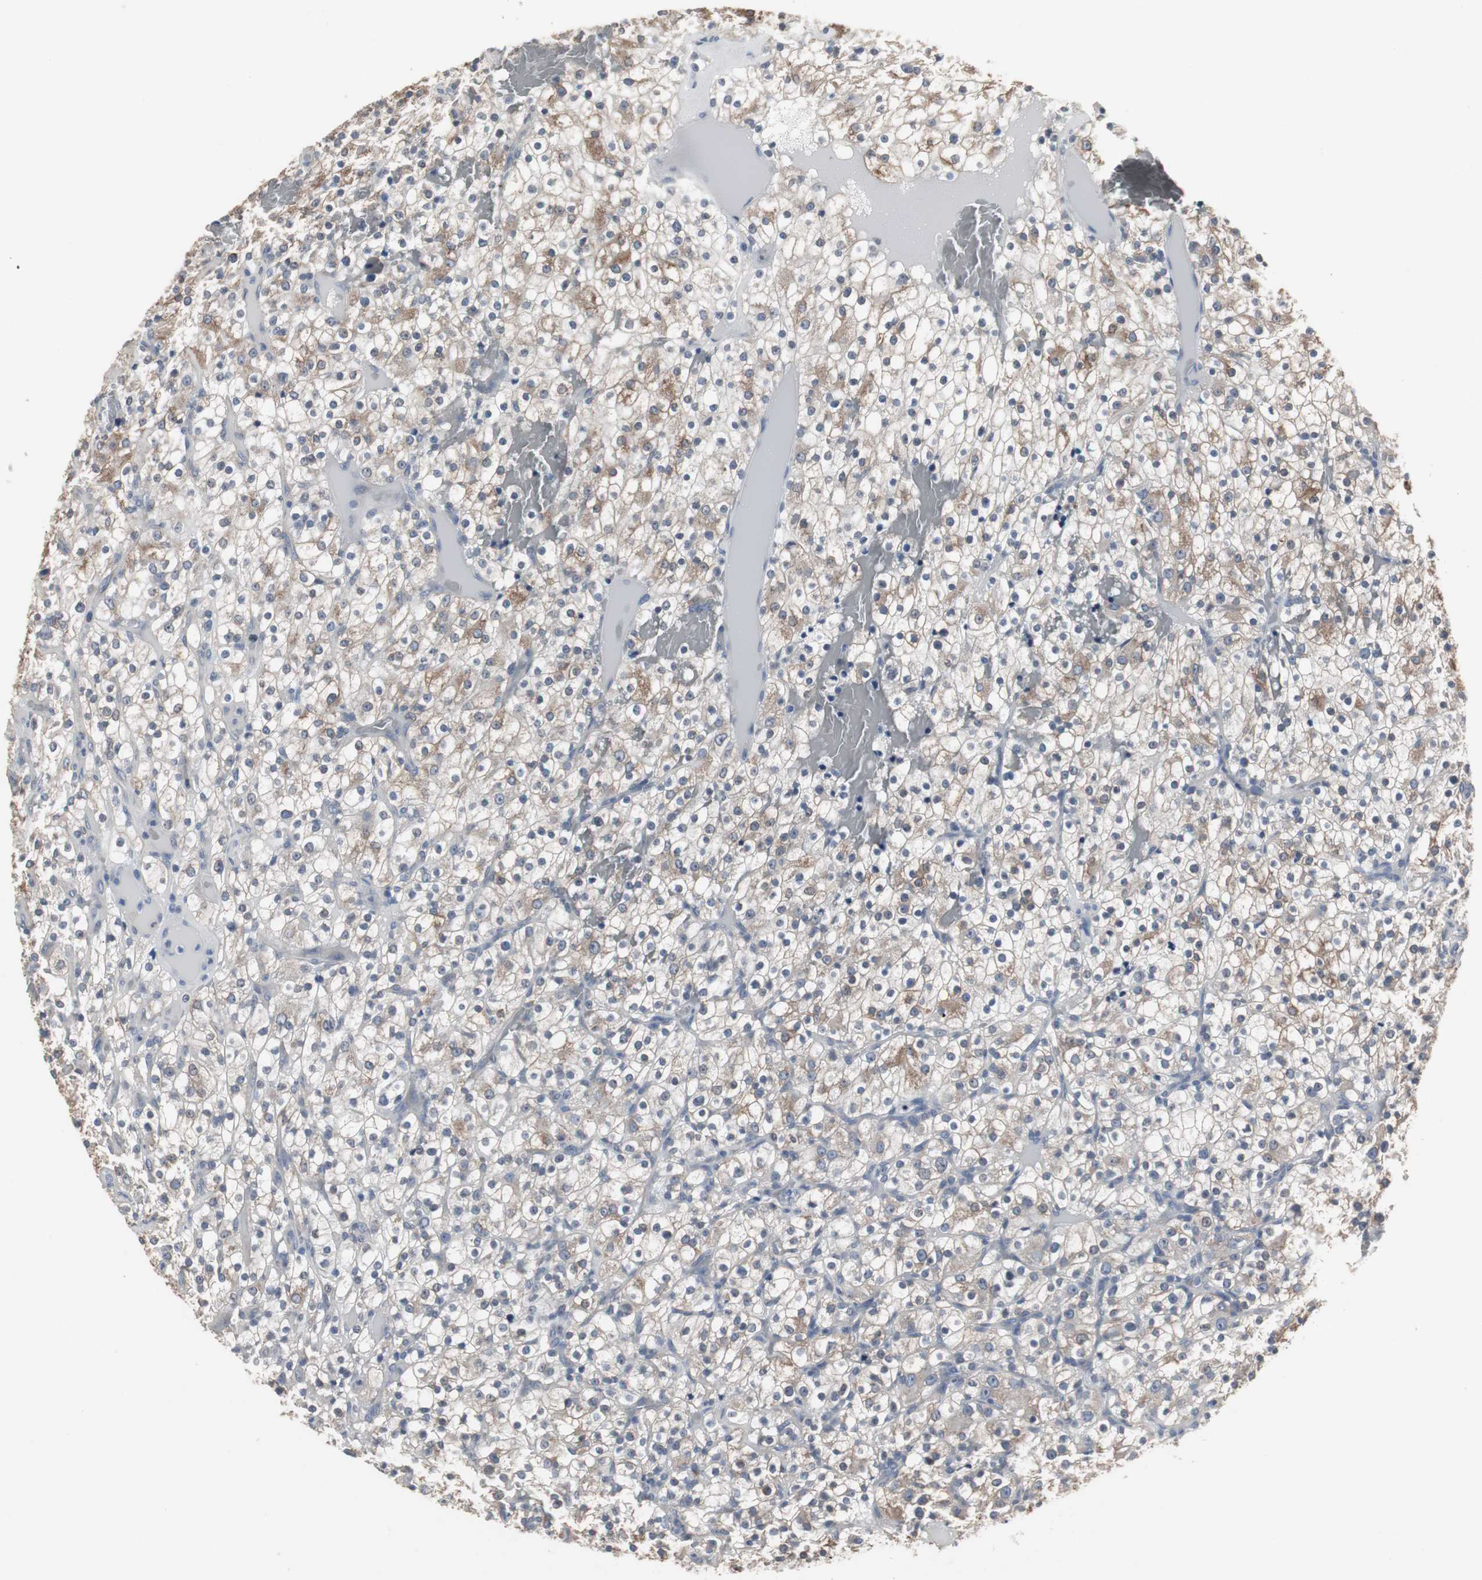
{"staining": {"intensity": "moderate", "quantity": ">75%", "location": "cytoplasmic/membranous"}, "tissue": "renal cancer", "cell_type": "Tumor cells", "image_type": "cancer", "snomed": [{"axis": "morphology", "description": "Normal tissue, NOS"}, {"axis": "morphology", "description": "Adenocarcinoma, NOS"}, {"axis": "topography", "description": "Kidney"}], "caption": "Immunohistochemistry of adenocarcinoma (renal) displays medium levels of moderate cytoplasmic/membranous positivity in about >75% of tumor cells.", "gene": "ACAA1", "patient": {"sex": "female", "age": 72}}